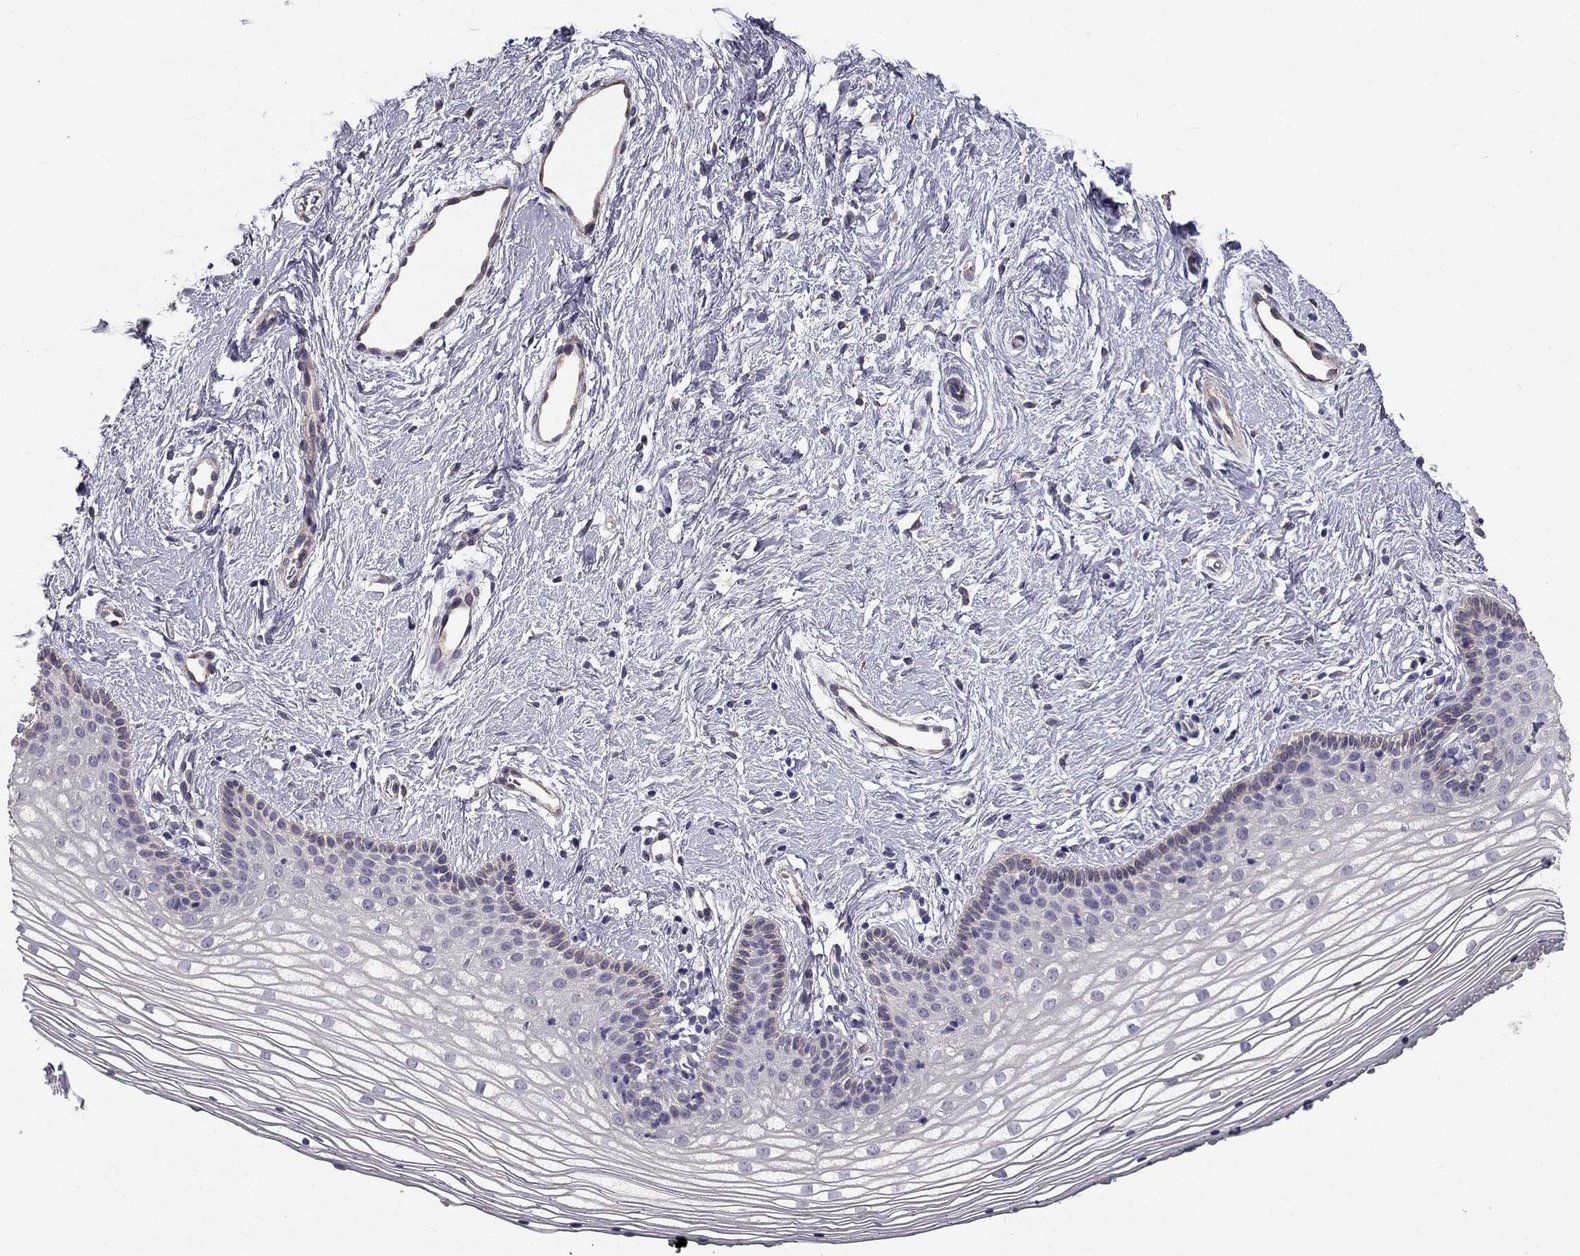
{"staining": {"intensity": "negative", "quantity": "none", "location": "none"}, "tissue": "vagina", "cell_type": "Squamous epithelial cells", "image_type": "normal", "snomed": [{"axis": "morphology", "description": "Normal tissue, NOS"}, {"axis": "topography", "description": "Vagina"}], "caption": "IHC histopathology image of benign vagina stained for a protein (brown), which exhibits no expression in squamous epithelial cells.", "gene": "CCDC40", "patient": {"sex": "female", "age": 36}}